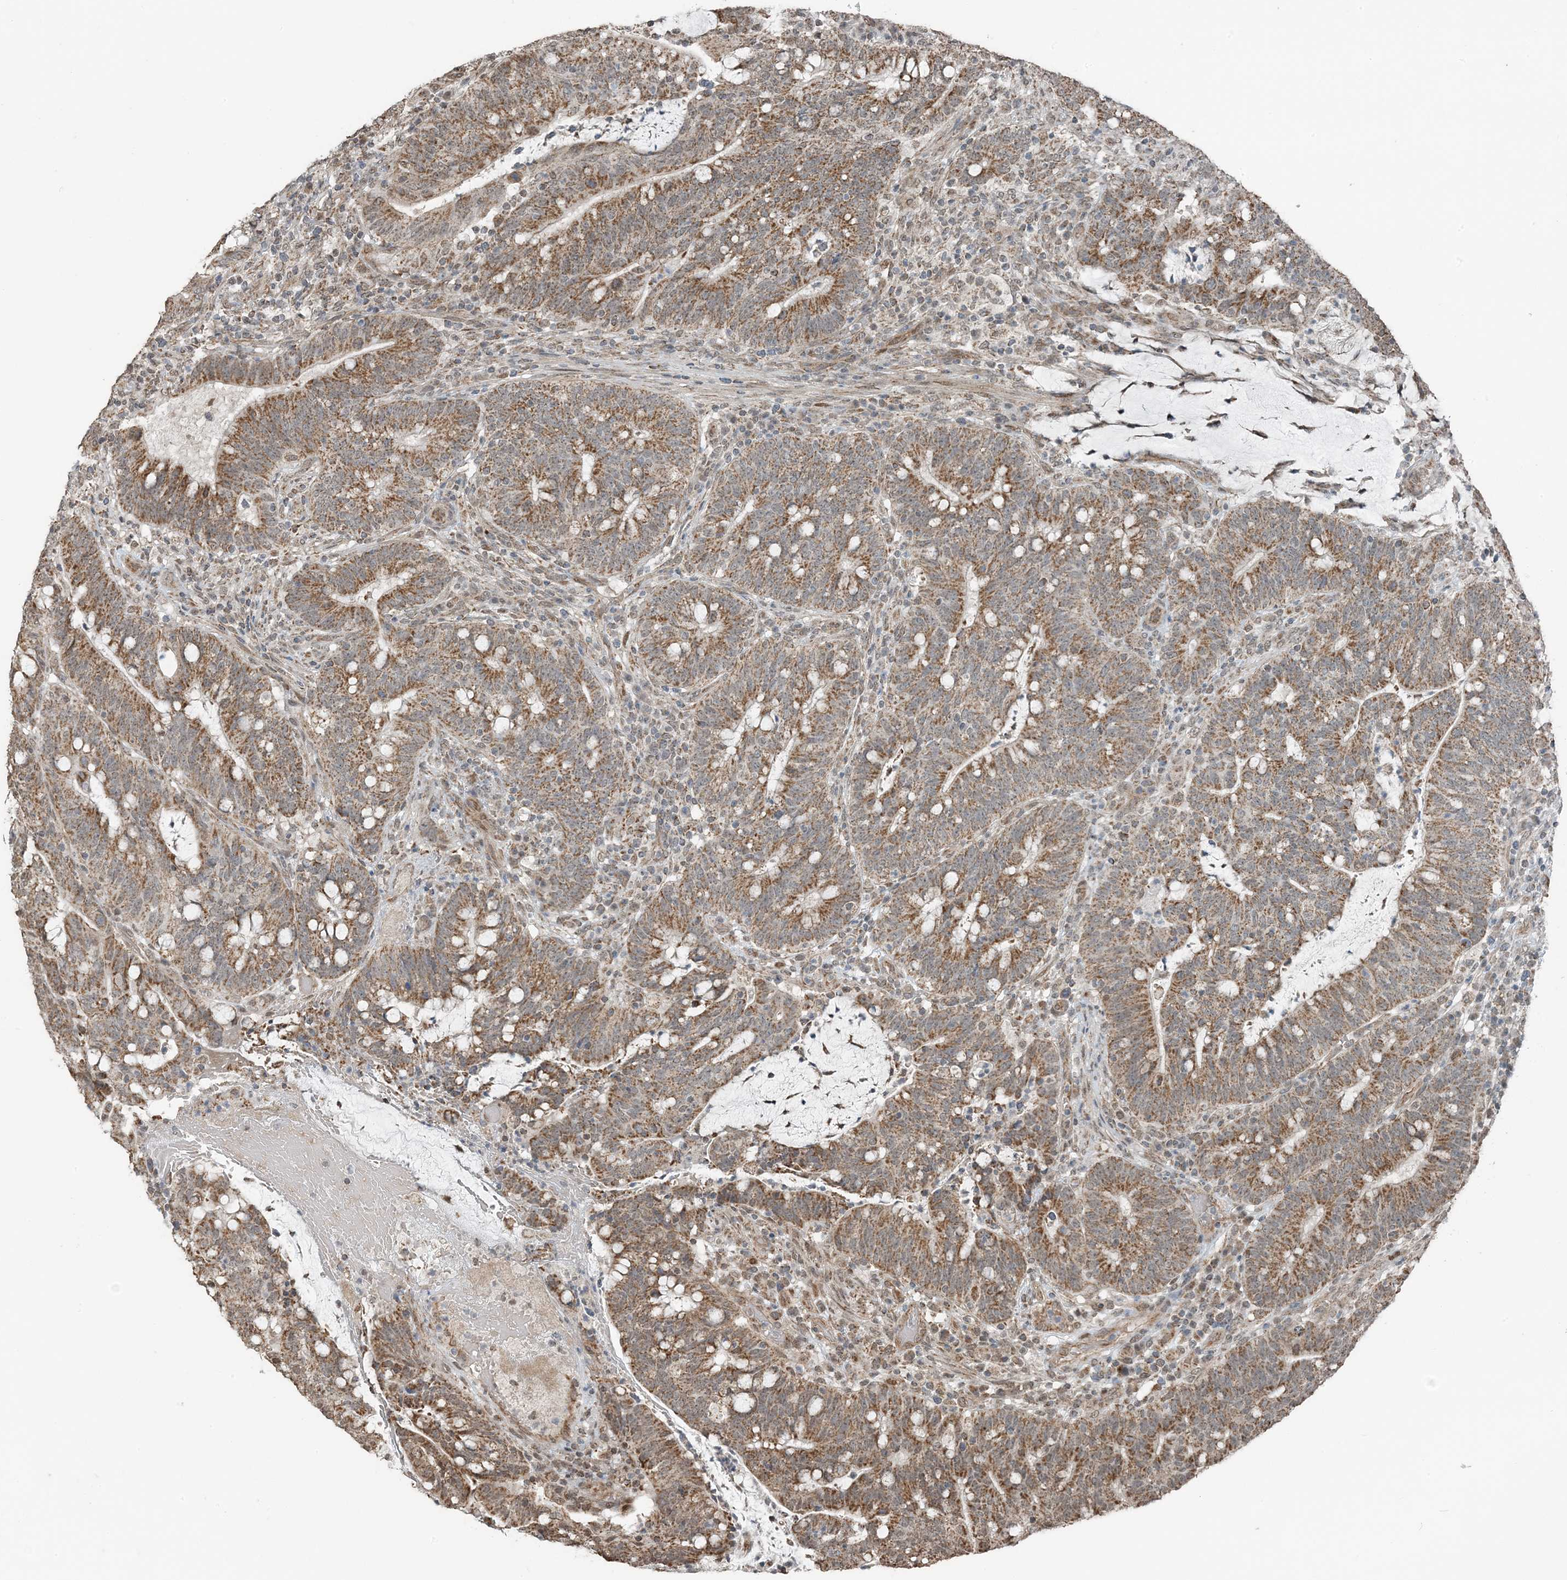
{"staining": {"intensity": "moderate", "quantity": ">75%", "location": "cytoplasmic/membranous"}, "tissue": "colorectal cancer", "cell_type": "Tumor cells", "image_type": "cancer", "snomed": [{"axis": "morphology", "description": "Adenocarcinoma, NOS"}, {"axis": "topography", "description": "Colon"}], "caption": "Brown immunohistochemical staining in human colorectal cancer (adenocarcinoma) demonstrates moderate cytoplasmic/membranous positivity in approximately >75% of tumor cells. (brown staining indicates protein expression, while blue staining denotes nuclei).", "gene": "PILRB", "patient": {"sex": "female", "age": 66}}